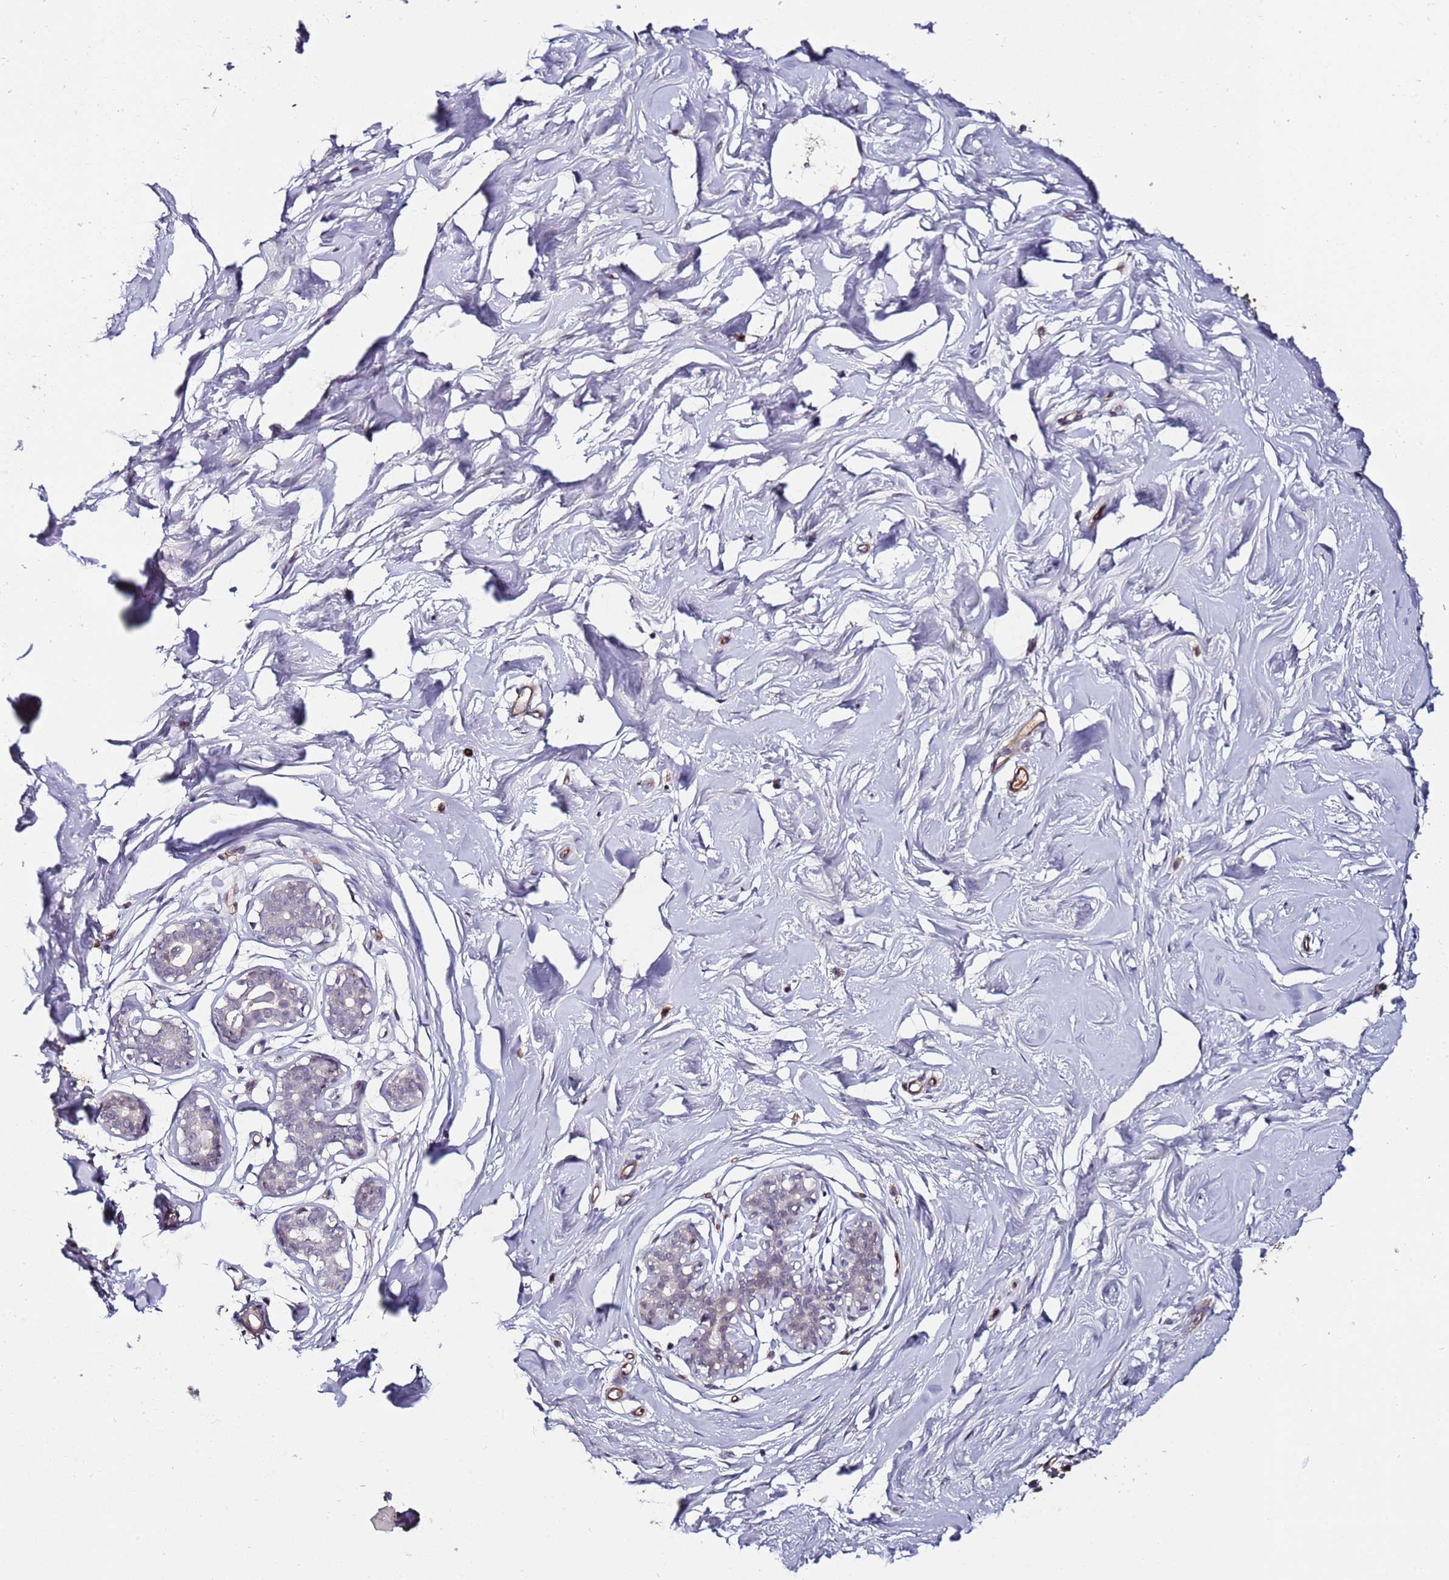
{"staining": {"intensity": "moderate", "quantity": "<25%", "location": "cytoplasmic/membranous"}, "tissue": "breast", "cell_type": "Adipocytes", "image_type": "normal", "snomed": [{"axis": "morphology", "description": "Normal tissue, NOS"}, {"axis": "morphology", "description": "Adenoma, NOS"}, {"axis": "topography", "description": "Breast"}], "caption": "Brown immunohistochemical staining in normal breast reveals moderate cytoplasmic/membranous staining in about <25% of adipocytes. The staining was performed using DAB, with brown indicating positive protein expression. Nuclei are stained blue with hematoxylin.", "gene": "DUSP28", "patient": {"sex": "female", "age": 23}}